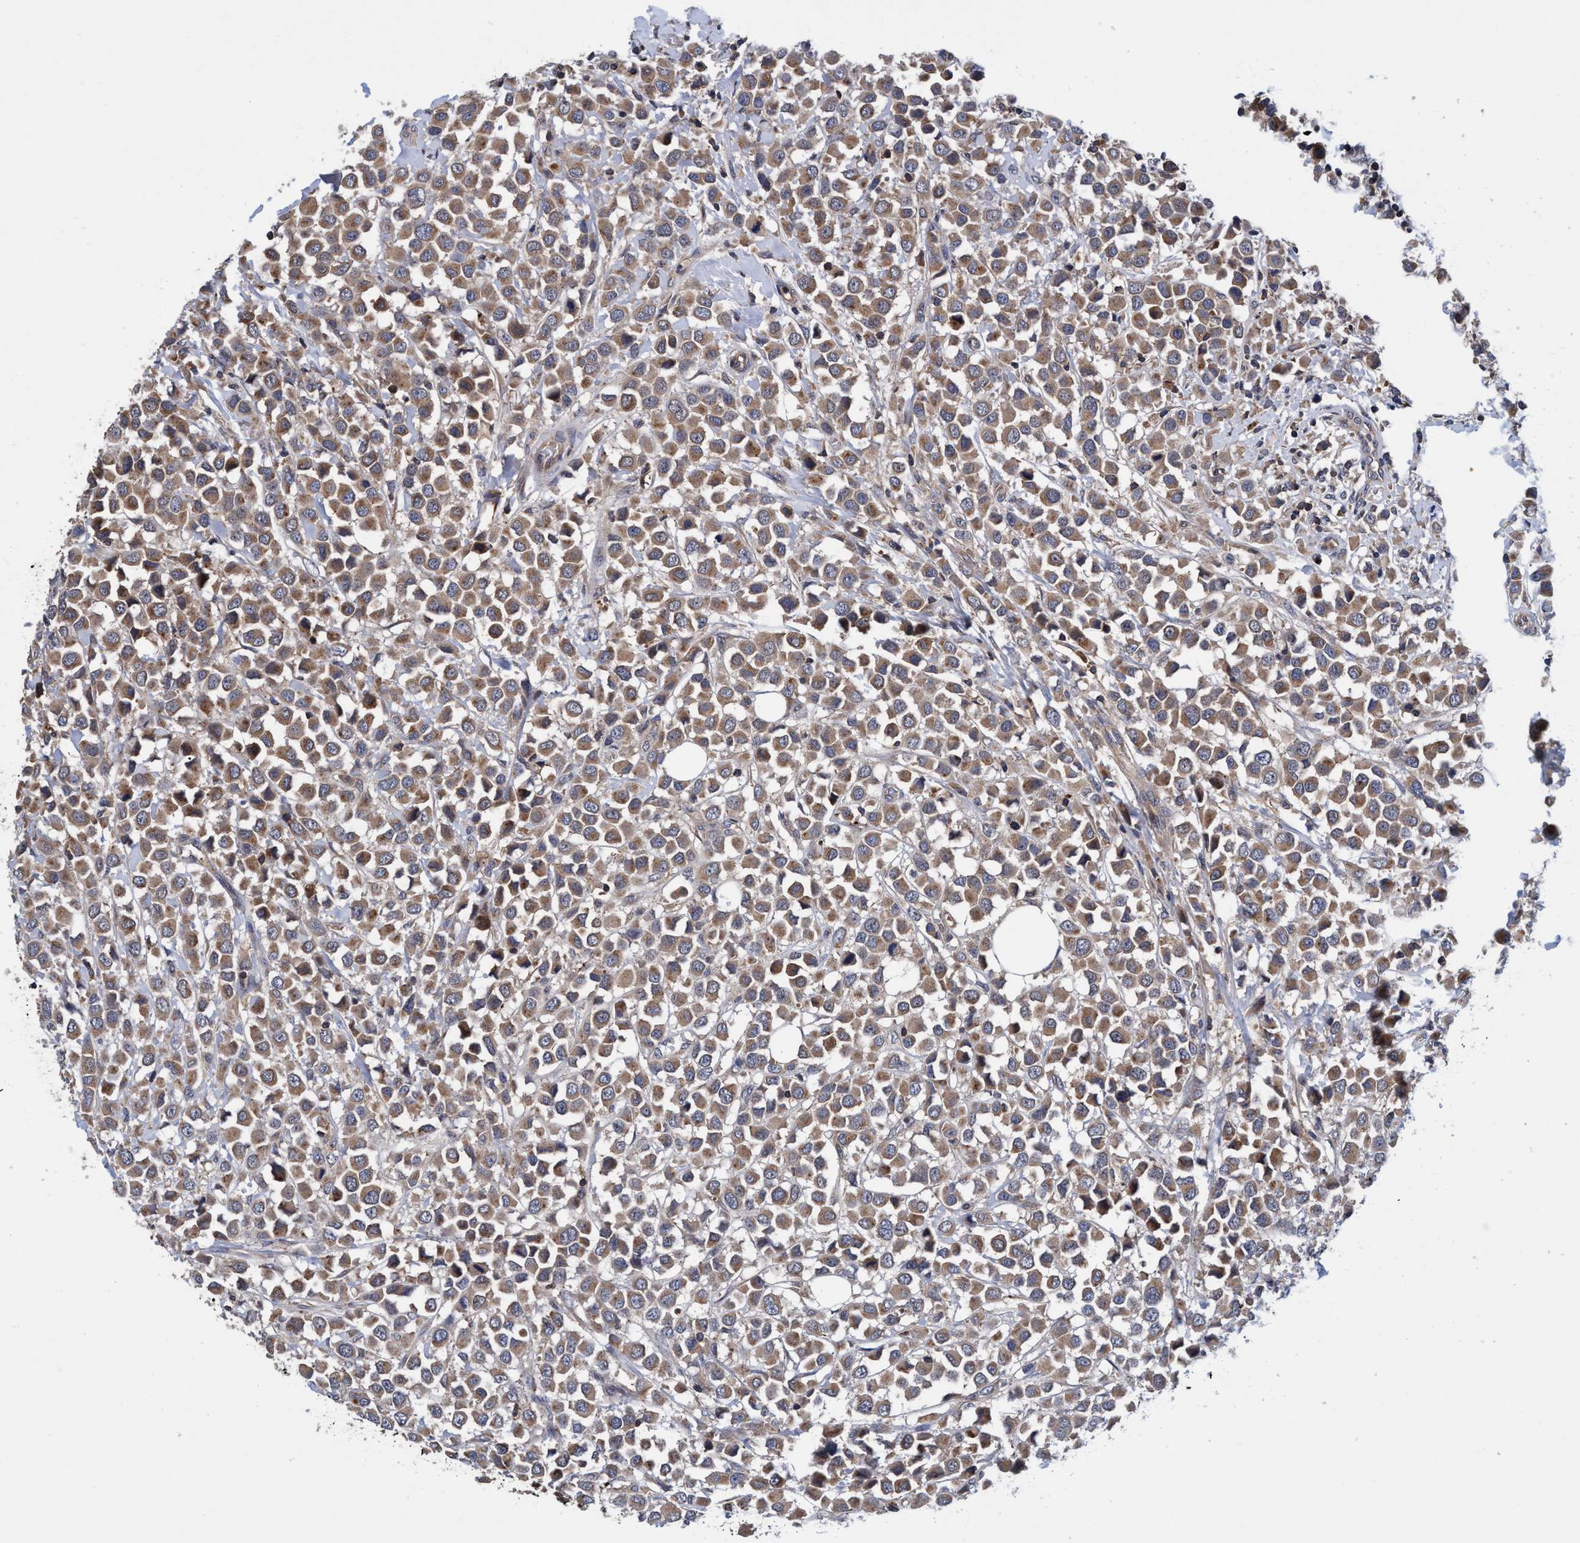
{"staining": {"intensity": "moderate", "quantity": ">75%", "location": "cytoplasmic/membranous"}, "tissue": "breast cancer", "cell_type": "Tumor cells", "image_type": "cancer", "snomed": [{"axis": "morphology", "description": "Duct carcinoma"}, {"axis": "topography", "description": "Breast"}], "caption": "Moderate cytoplasmic/membranous expression for a protein is seen in about >75% of tumor cells of breast cancer using immunohistochemistry (IHC).", "gene": "CALCOCO2", "patient": {"sex": "female", "age": 61}}